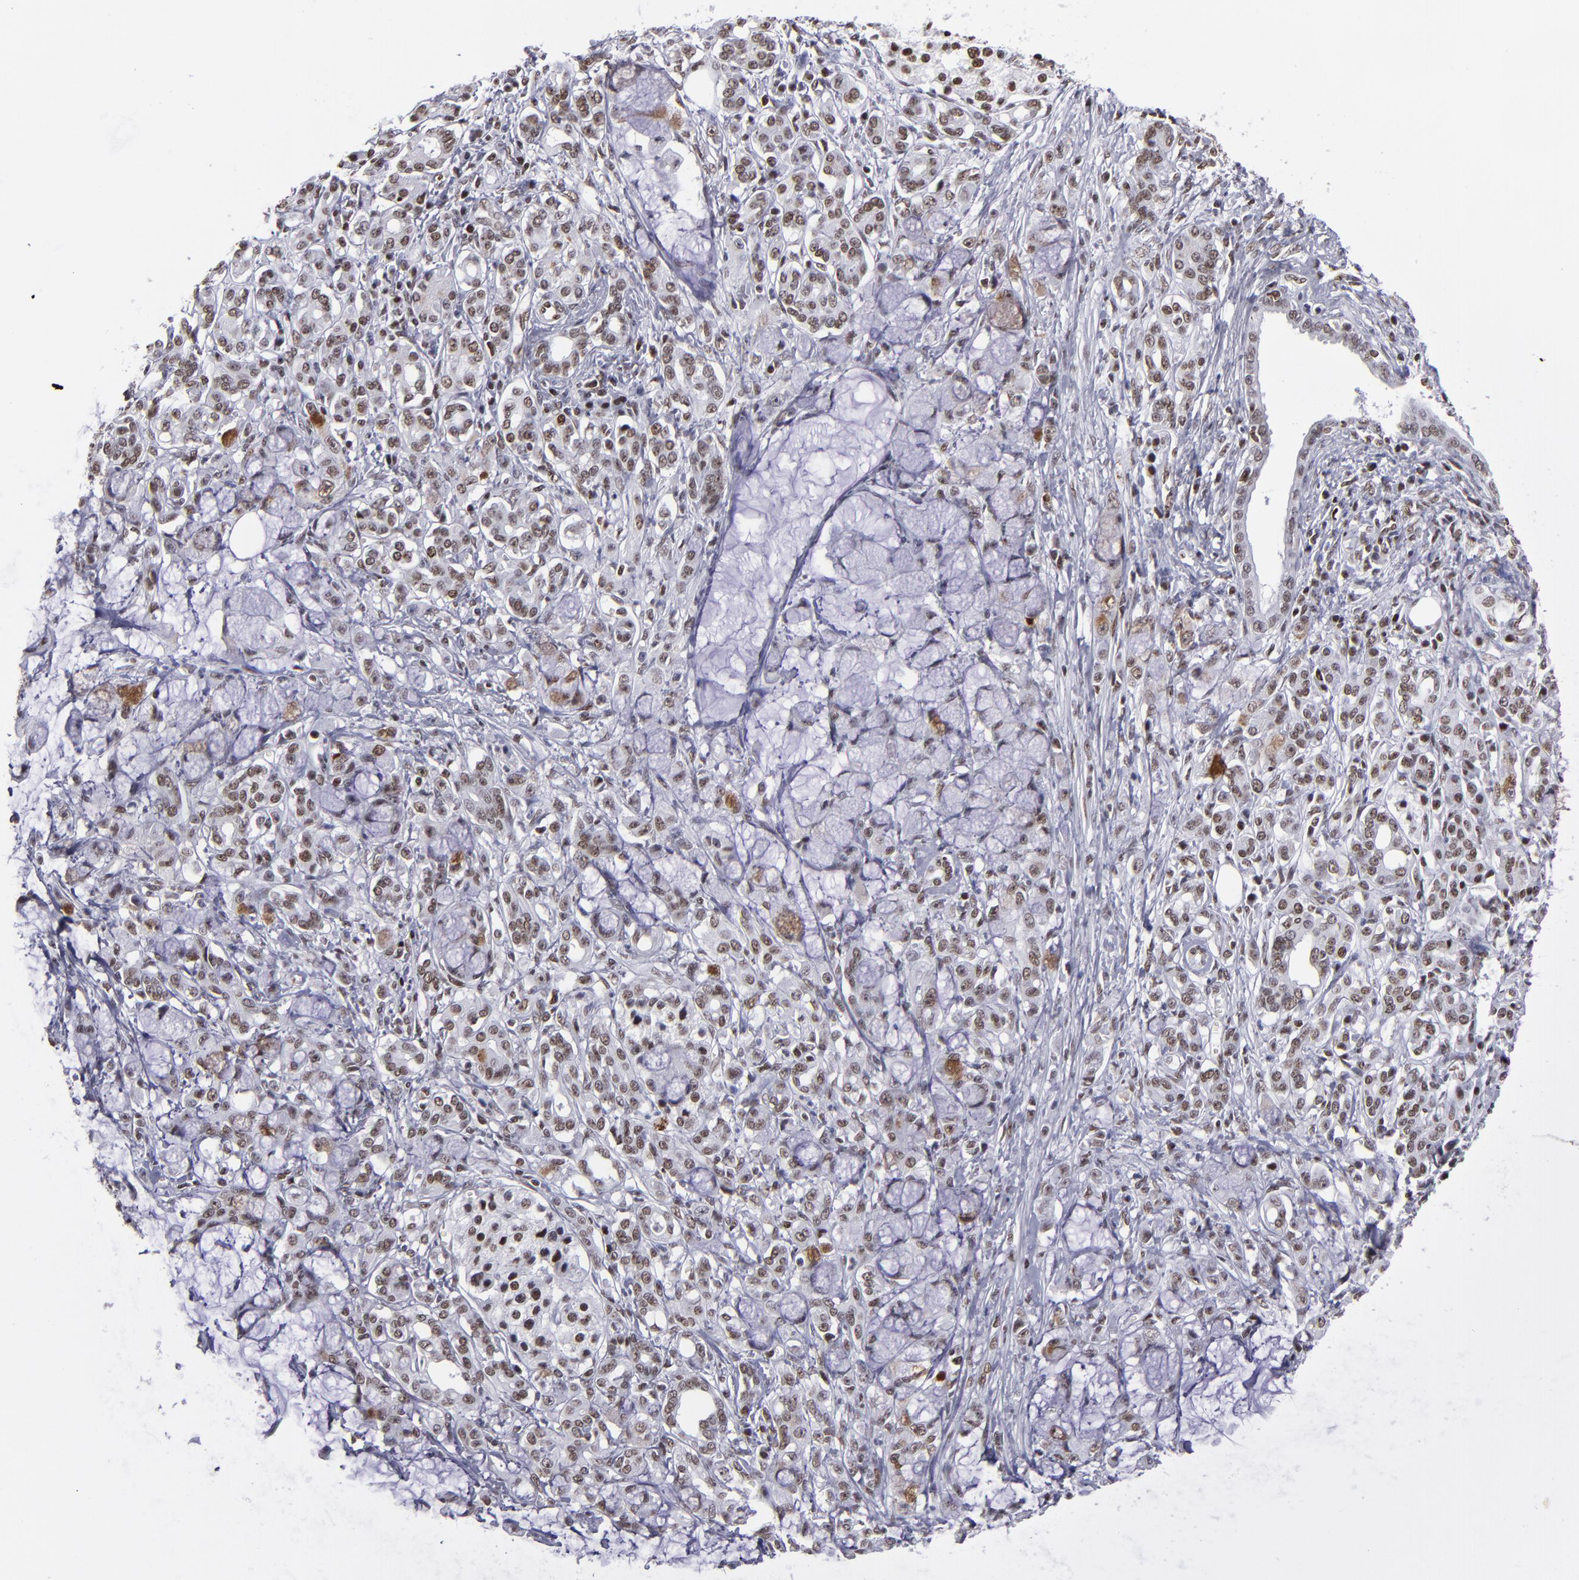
{"staining": {"intensity": "moderate", "quantity": "25%-75%", "location": "cytoplasmic/membranous,nuclear"}, "tissue": "pancreatic cancer", "cell_type": "Tumor cells", "image_type": "cancer", "snomed": [{"axis": "morphology", "description": "Adenocarcinoma, NOS"}, {"axis": "topography", "description": "Pancreas"}], "caption": "Immunohistochemistry (IHC) of pancreatic cancer shows medium levels of moderate cytoplasmic/membranous and nuclear expression in approximately 25%-75% of tumor cells.", "gene": "TERF2", "patient": {"sex": "female", "age": 73}}